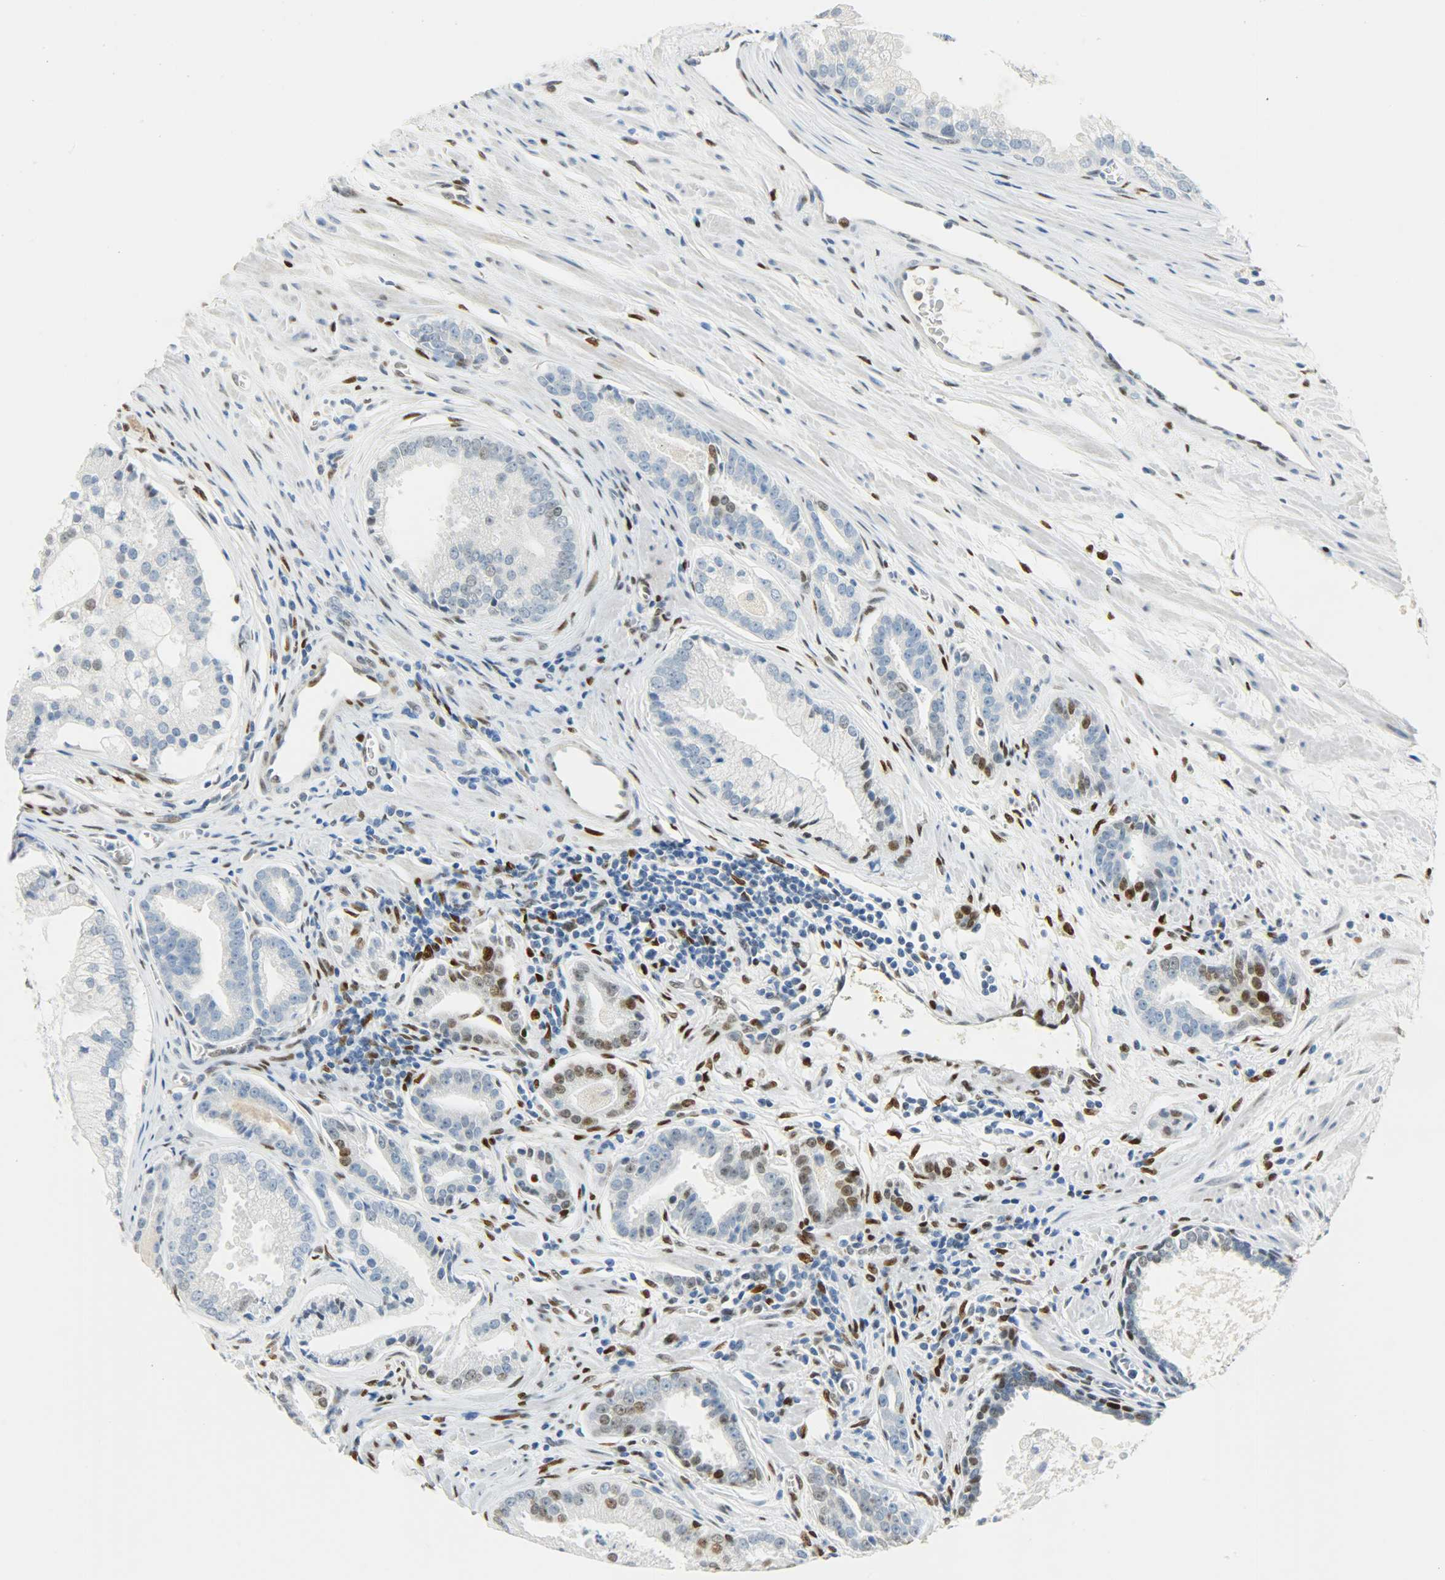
{"staining": {"intensity": "weak", "quantity": "<25%", "location": "nuclear"}, "tissue": "prostate cancer", "cell_type": "Tumor cells", "image_type": "cancer", "snomed": [{"axis": "morphology", "description": "Adenocarcinoma, High grade"}, {"axis": "topography", "description": "Prostate"}], "caption": "High magnification brightfield microscopy of prostate adenocarcinoma (high-grade) stained with DAB (brown) and counterstained with hematoxylin (blue): tumor cells show no significant expression.", "gene": "JUNB", "patient": {"sex": "male", "age": 67}}